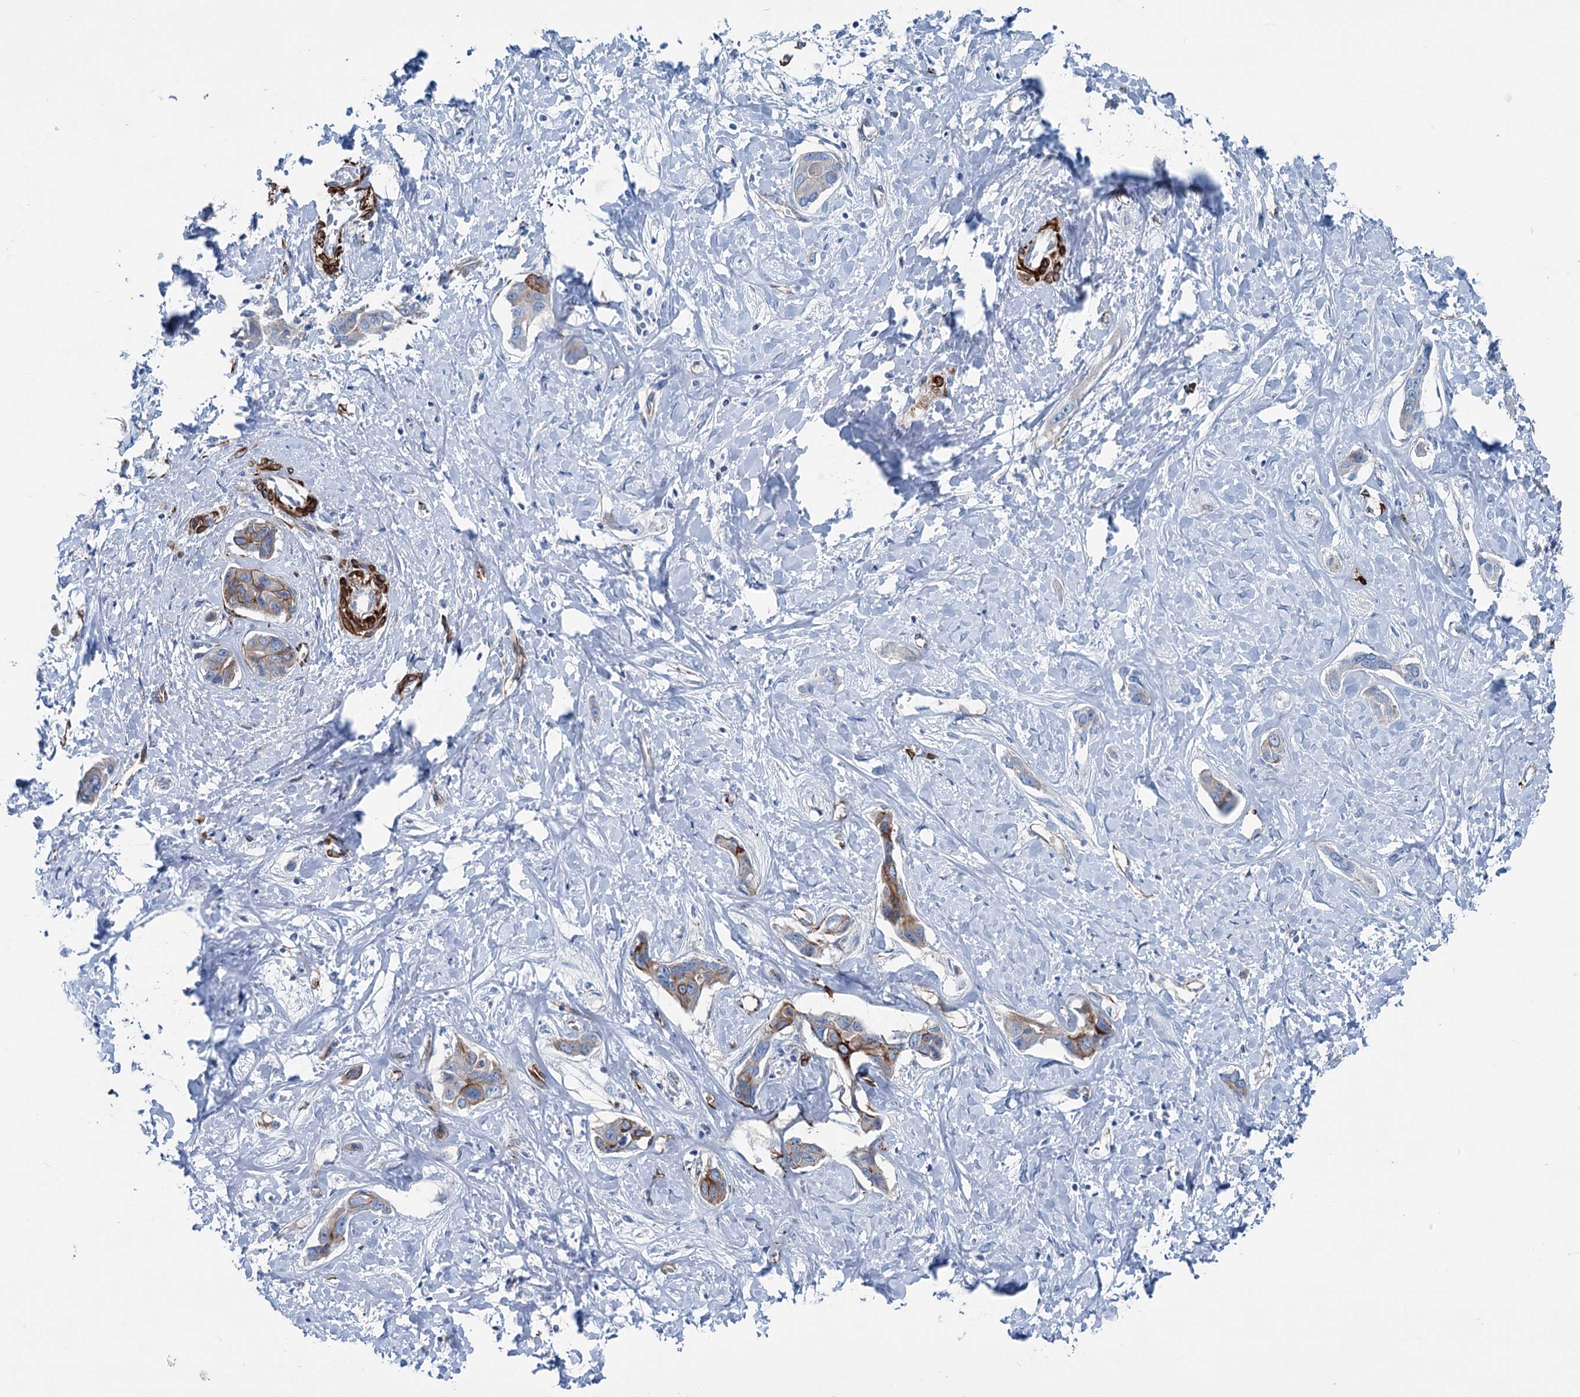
{"staining": {"intensity": "moderate", "quantity": "<25%", "location": "cytoplasmic/membranous"}, "tissue": "liver cancer", "cell_type": "Tumor cells", "image_type": "cancer", "snomed": [{"axis": "morphology", "description": "Cholangiocarcinoma"}, {"axis": "topography", "description": "Liver"}], "caption": "Moderate cytoplasmic/membranous staining is identified in about <25% of tumor cells in cholangiocarcinoma (liver).", "gene": "CALCOCO1", "patient": {"sex": "male", "age": 59}}